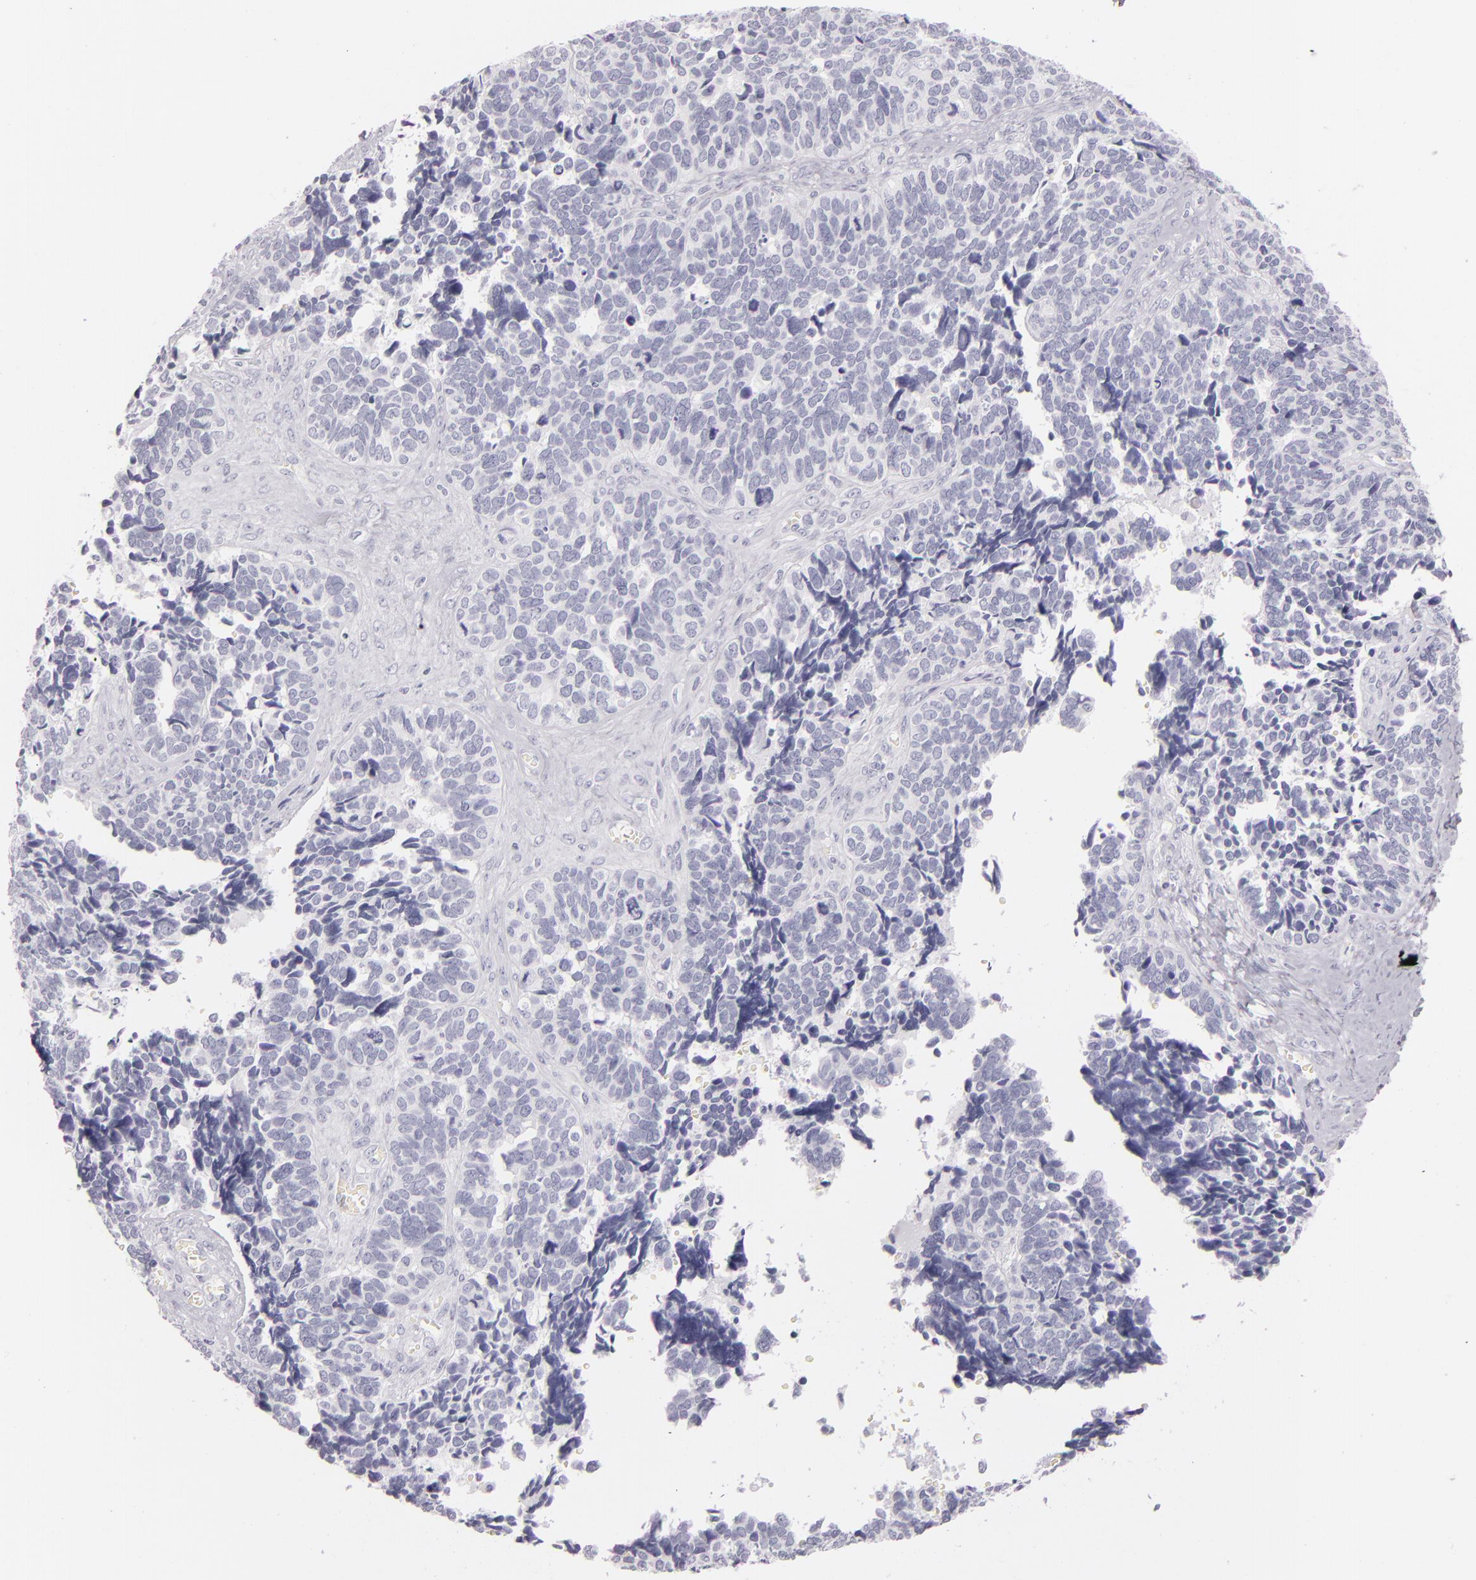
{"staining": {"intensity": "negative", "quantity": "none", "location": "none"}, "tissue": "ovarian cancer", "cell_type": "Tumor cells", "image_type": "cancer", "snomed": [{"axis": "morphology", "description": "Cystadenocarcinoma, serous, NOS"}, {"axis": "topography", "description": "Ovary"}], "caption": "This is an immunohistochemistry (IHC) photomicrograph of human ovarian serous cystadenocarcinoma. There is no expression in tumor cells.", "gene": "FABP1", "patient": {"sex": "female", "age": 77}}